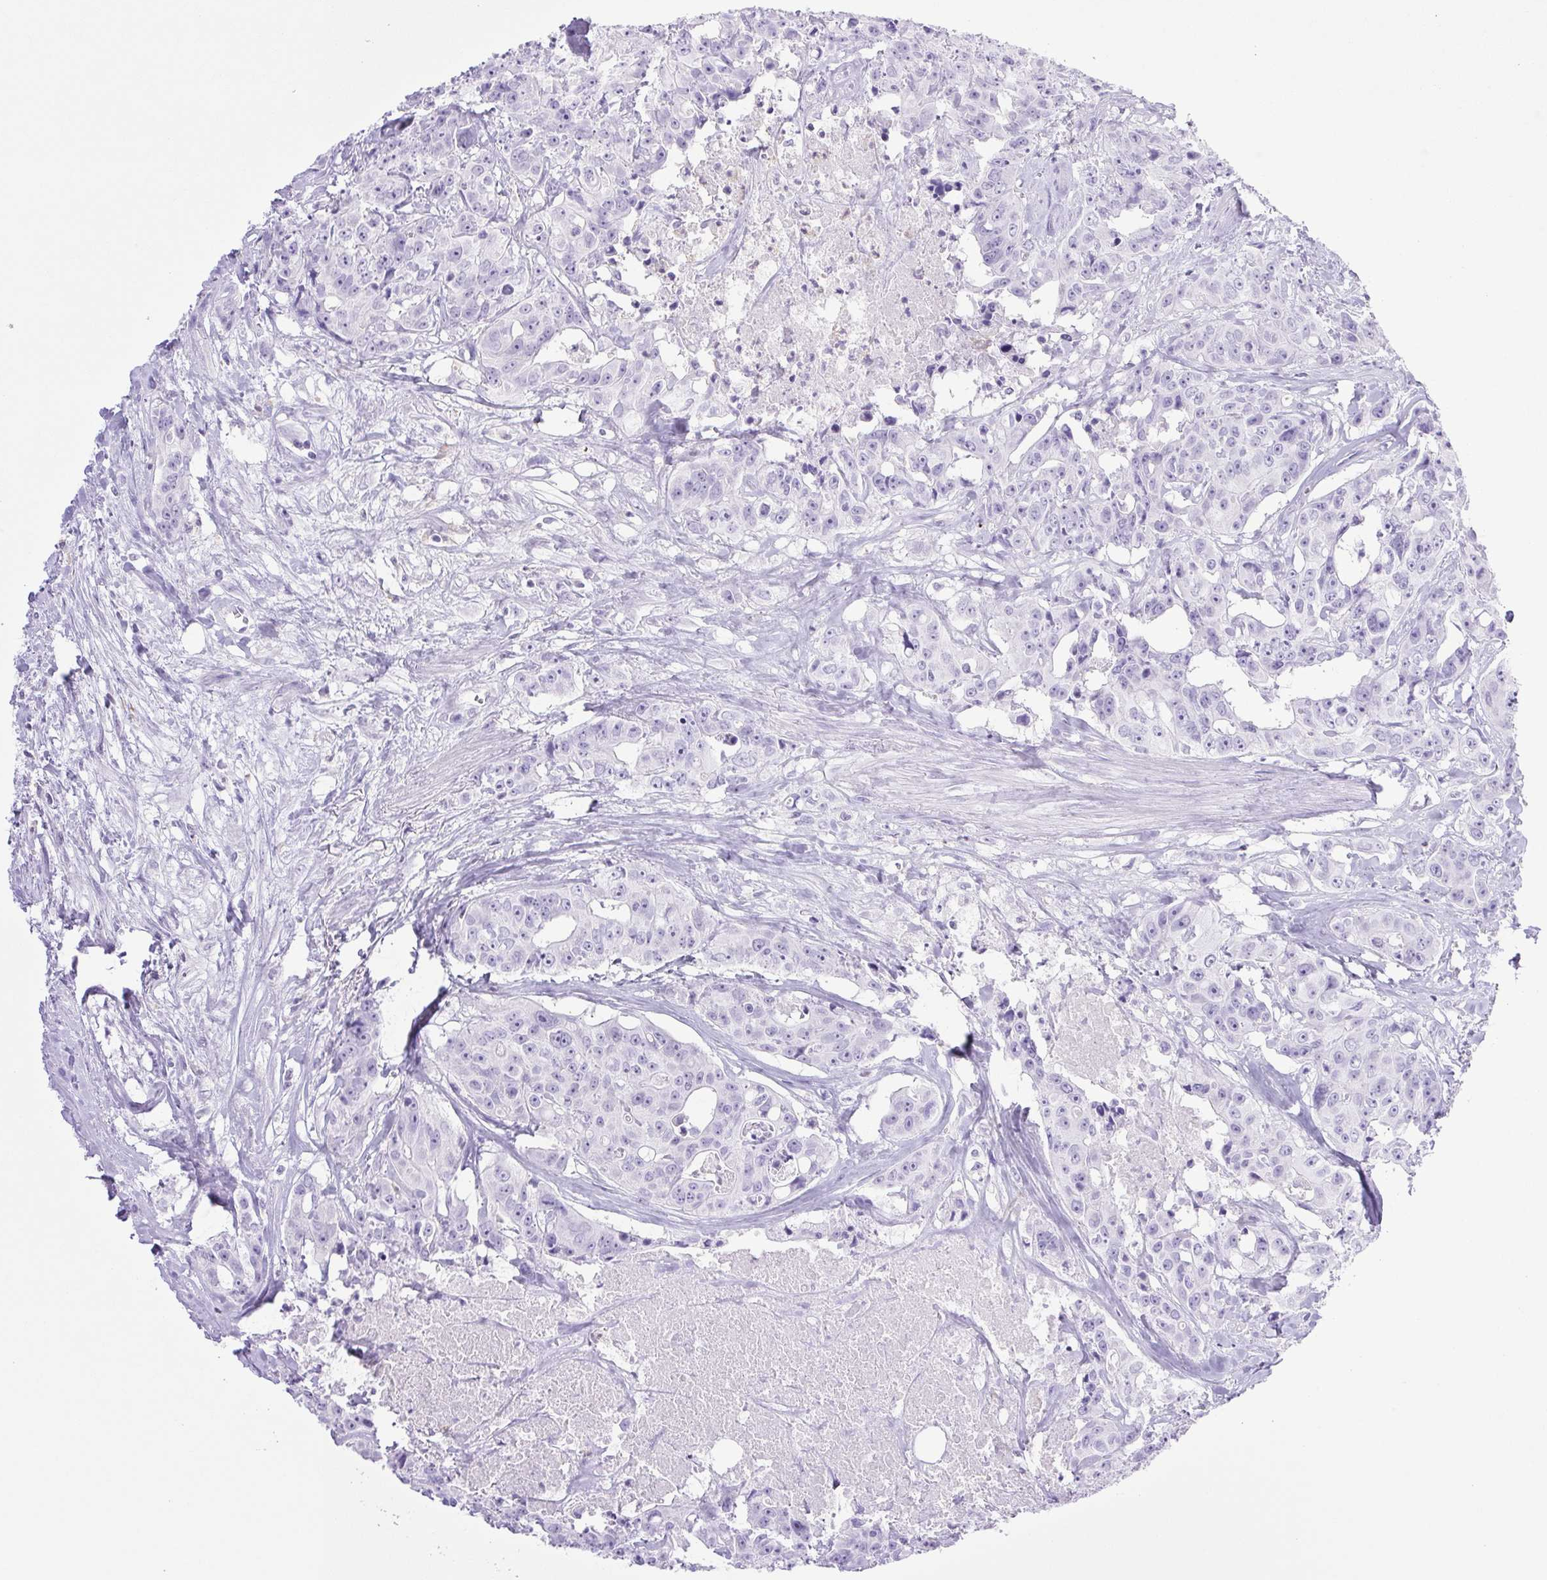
{"staining": {"intensity": "negative", "quantity": "none", "location": "none"}, "tissue": "colorectal cancer", "cell_type": "Tumor cells", "image_type": "cancer", "snomed": [{"axis": "morphology", "description": "Adenocarcinoma, NOS"}, {"axis": "topography", "description": "Rectum"}], "caption": "Immunohistochemistry (IHC) of colorectal cancer demonstrates no staining in tumor cells.", "gene": "SYNPR", "patient": {"sex": "female", "age": 62}}